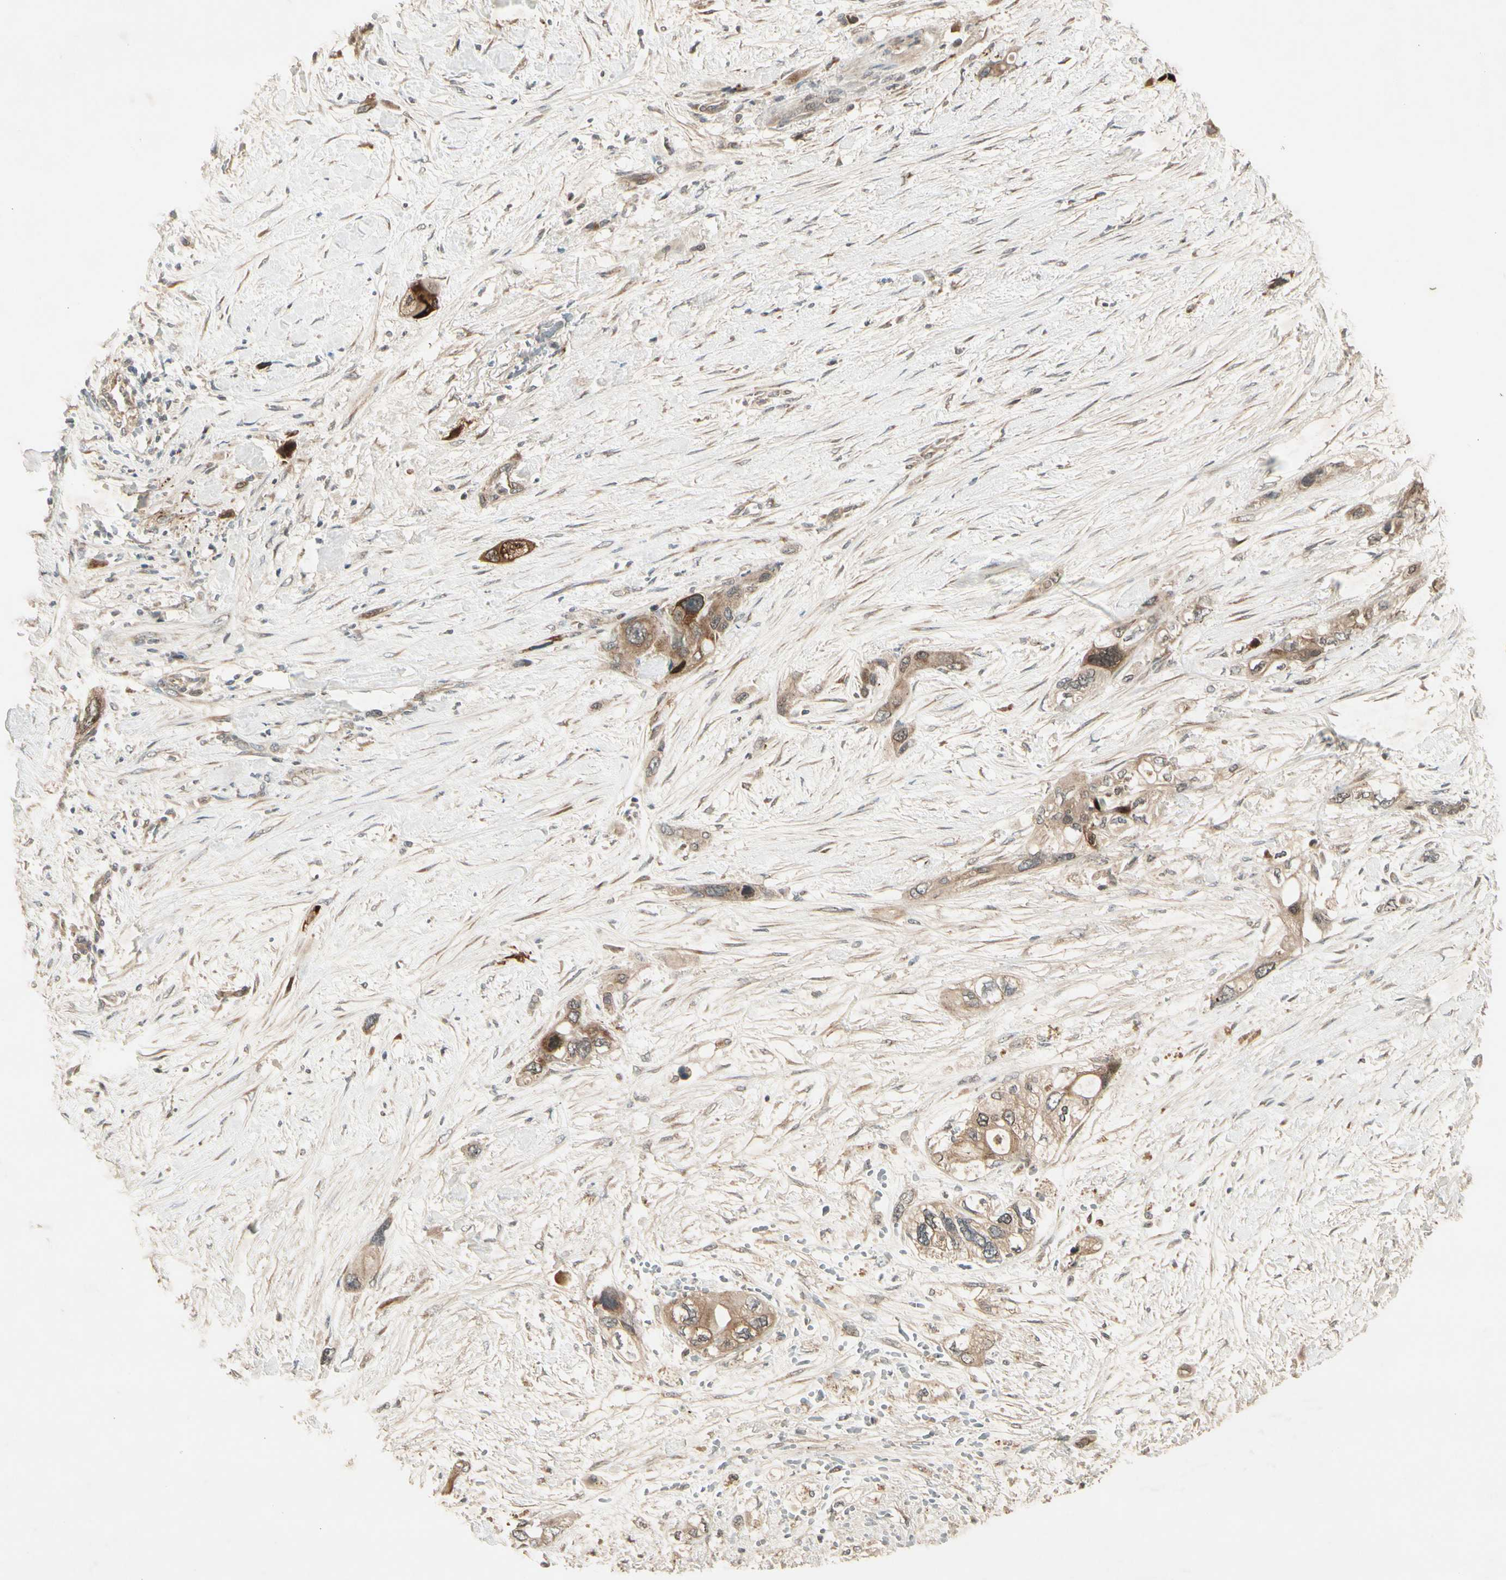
{"staining": {"intensity": "moderate", "quantity": ">75%", "location": "cytoplasmic/membranous"}, "tissue": "pancreatic cancer", "cell_type": "Tumor cells", "image_type": "cancer", "snomed": [{"axis": "morphology", "description": "Adenocarcinoma, NOS"}, {"axis": "topography", "description": "Pancreas"}], "caption": "Human pancreatic cancer (adenocarcinoma) stained for a protein (brown) shows moderate cytoplasmic/membranous positive staining in approximately >75% of tumor cells.", "gene": "FHDC1", "patient": {"sex": "male", "age": 46}}